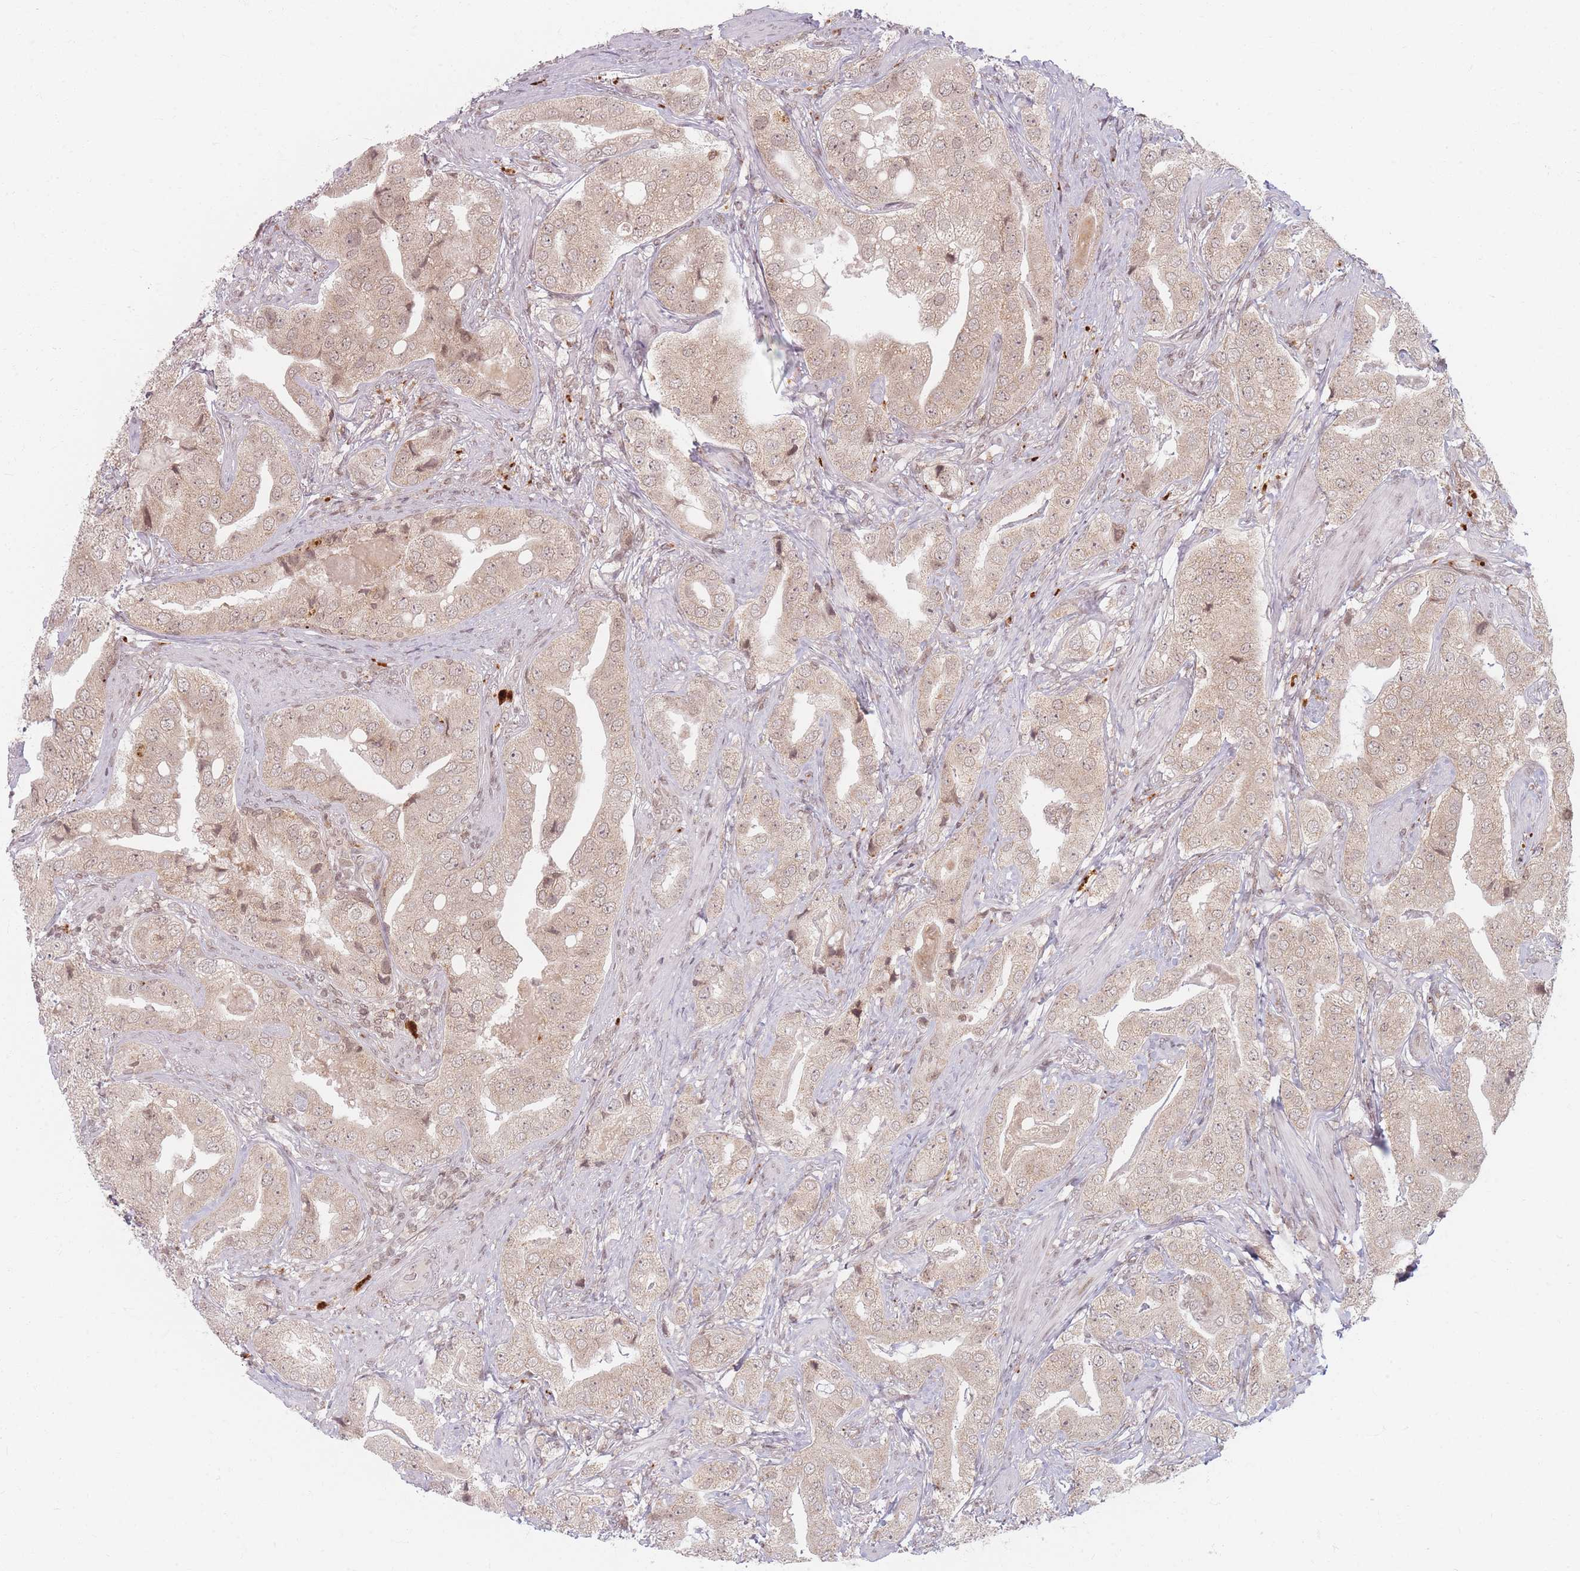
{"staining": {"intensity": "weak", "quantity": ">75%", "location": "cytoplasmic/membranous,nuclear"}, "tissue": "prostate cancer", "cell_type": "Tumor cells", "image_type": "cancer", "snomed": [{"axis": "morphology", "description": "Adenocarcinoma, High grade"}, {"axis": "topography", "description": "Prostate"}], "caption": "Prostate high-grade adenocarcinoma stained for a protein (brown) reveals weak cytoplasmic/membranous and nuclear positive positivity in about >75% of tumor cells.", "gene": "SPATA45", "patient": {"sex": "male", "age": 63}}